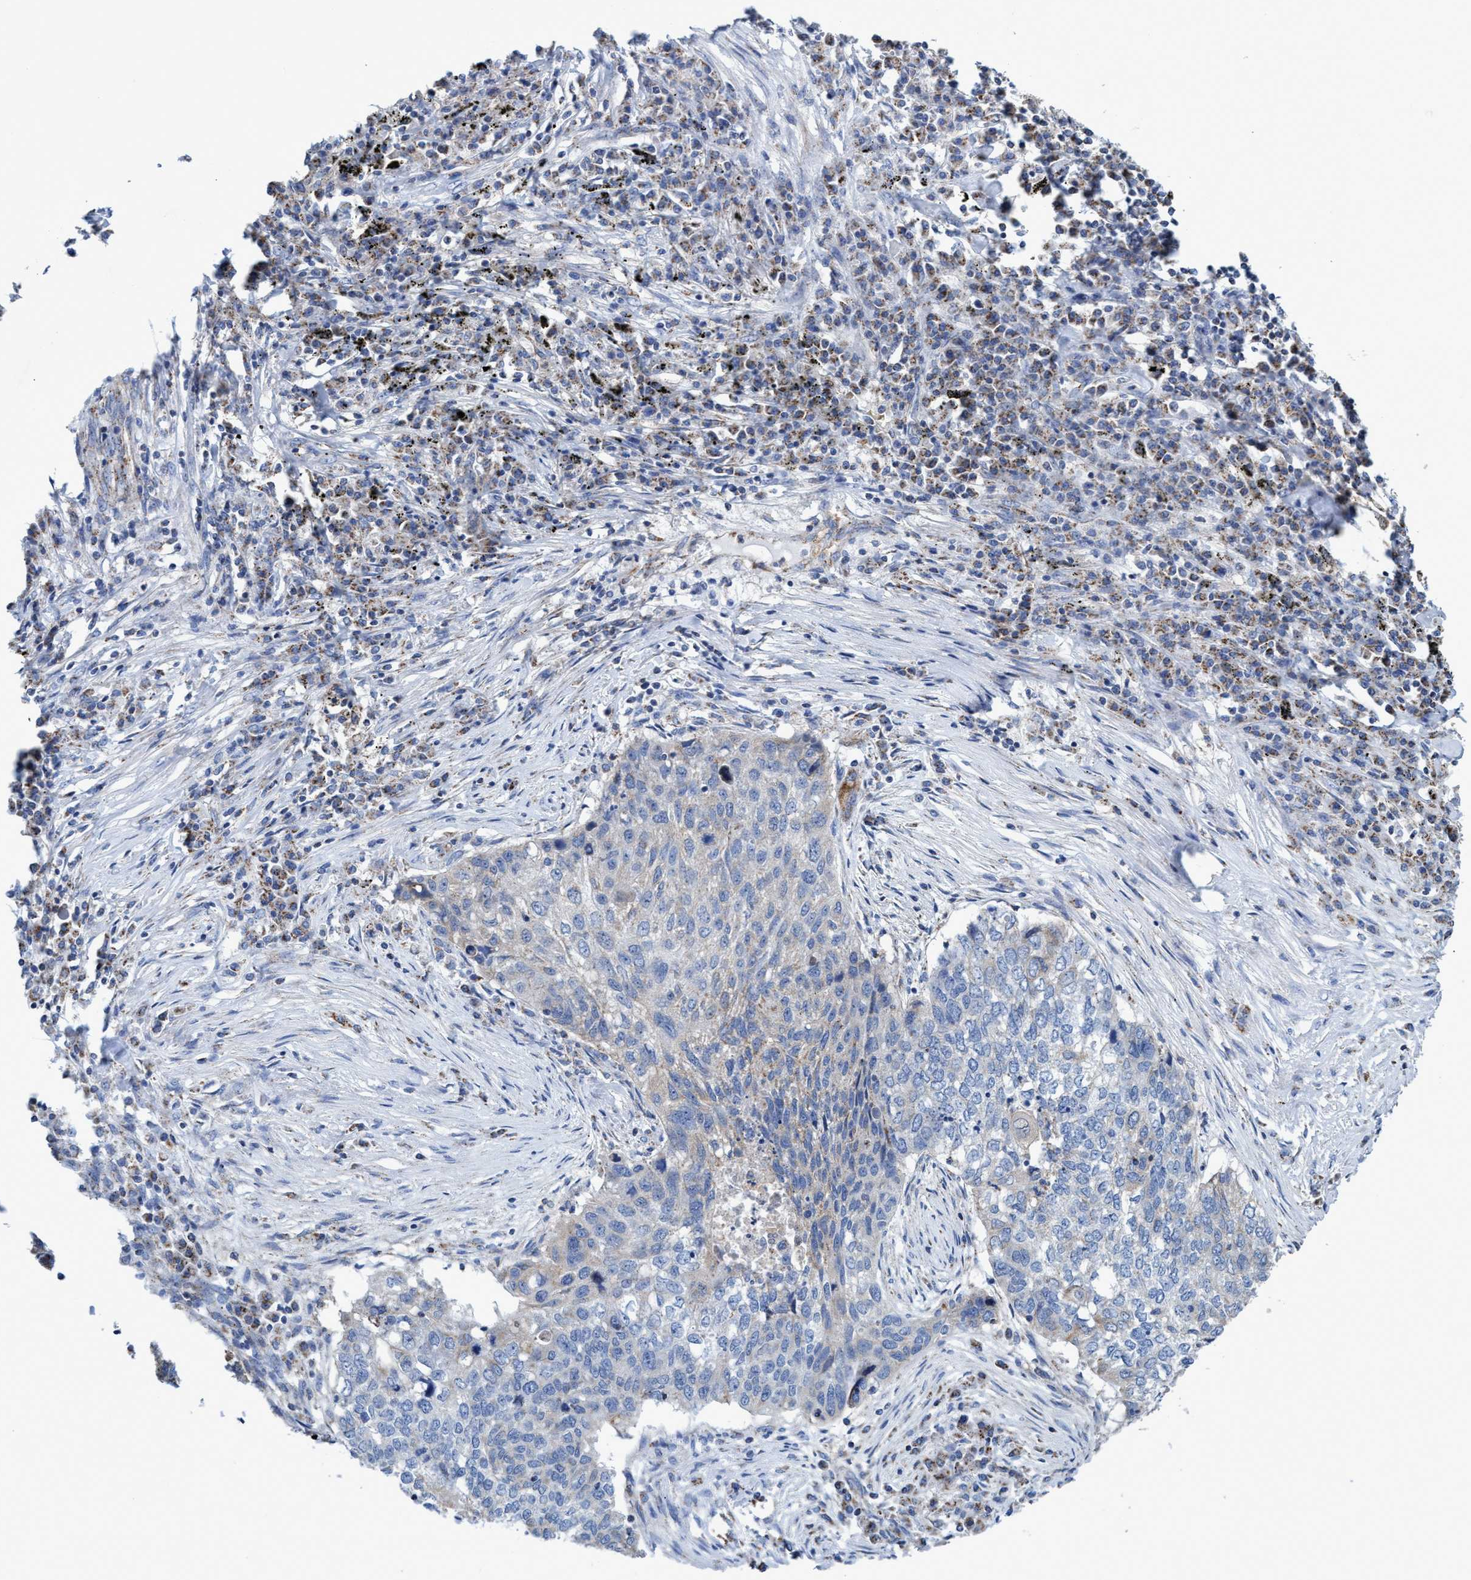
{"staining": {"intensity": "weak", "quantity": "<25%", "location": "cytoplasmic/membranous"}, "tissue": "lung cancer", "cell_type": "Tumor cells", "image_type": "cancer", "snomed": [{"axis": "morphology", "description": "Squamous cell carcinoma, NOS"}, {"axis": "topography", "description": "Lung"}], "caption": "Human lung cancer stained for a protein using immunohistochemistry demonstrates no positivity in tumor cells.", "gene": "ZNF750", "patient": {"sex": "female", "age": 63}}